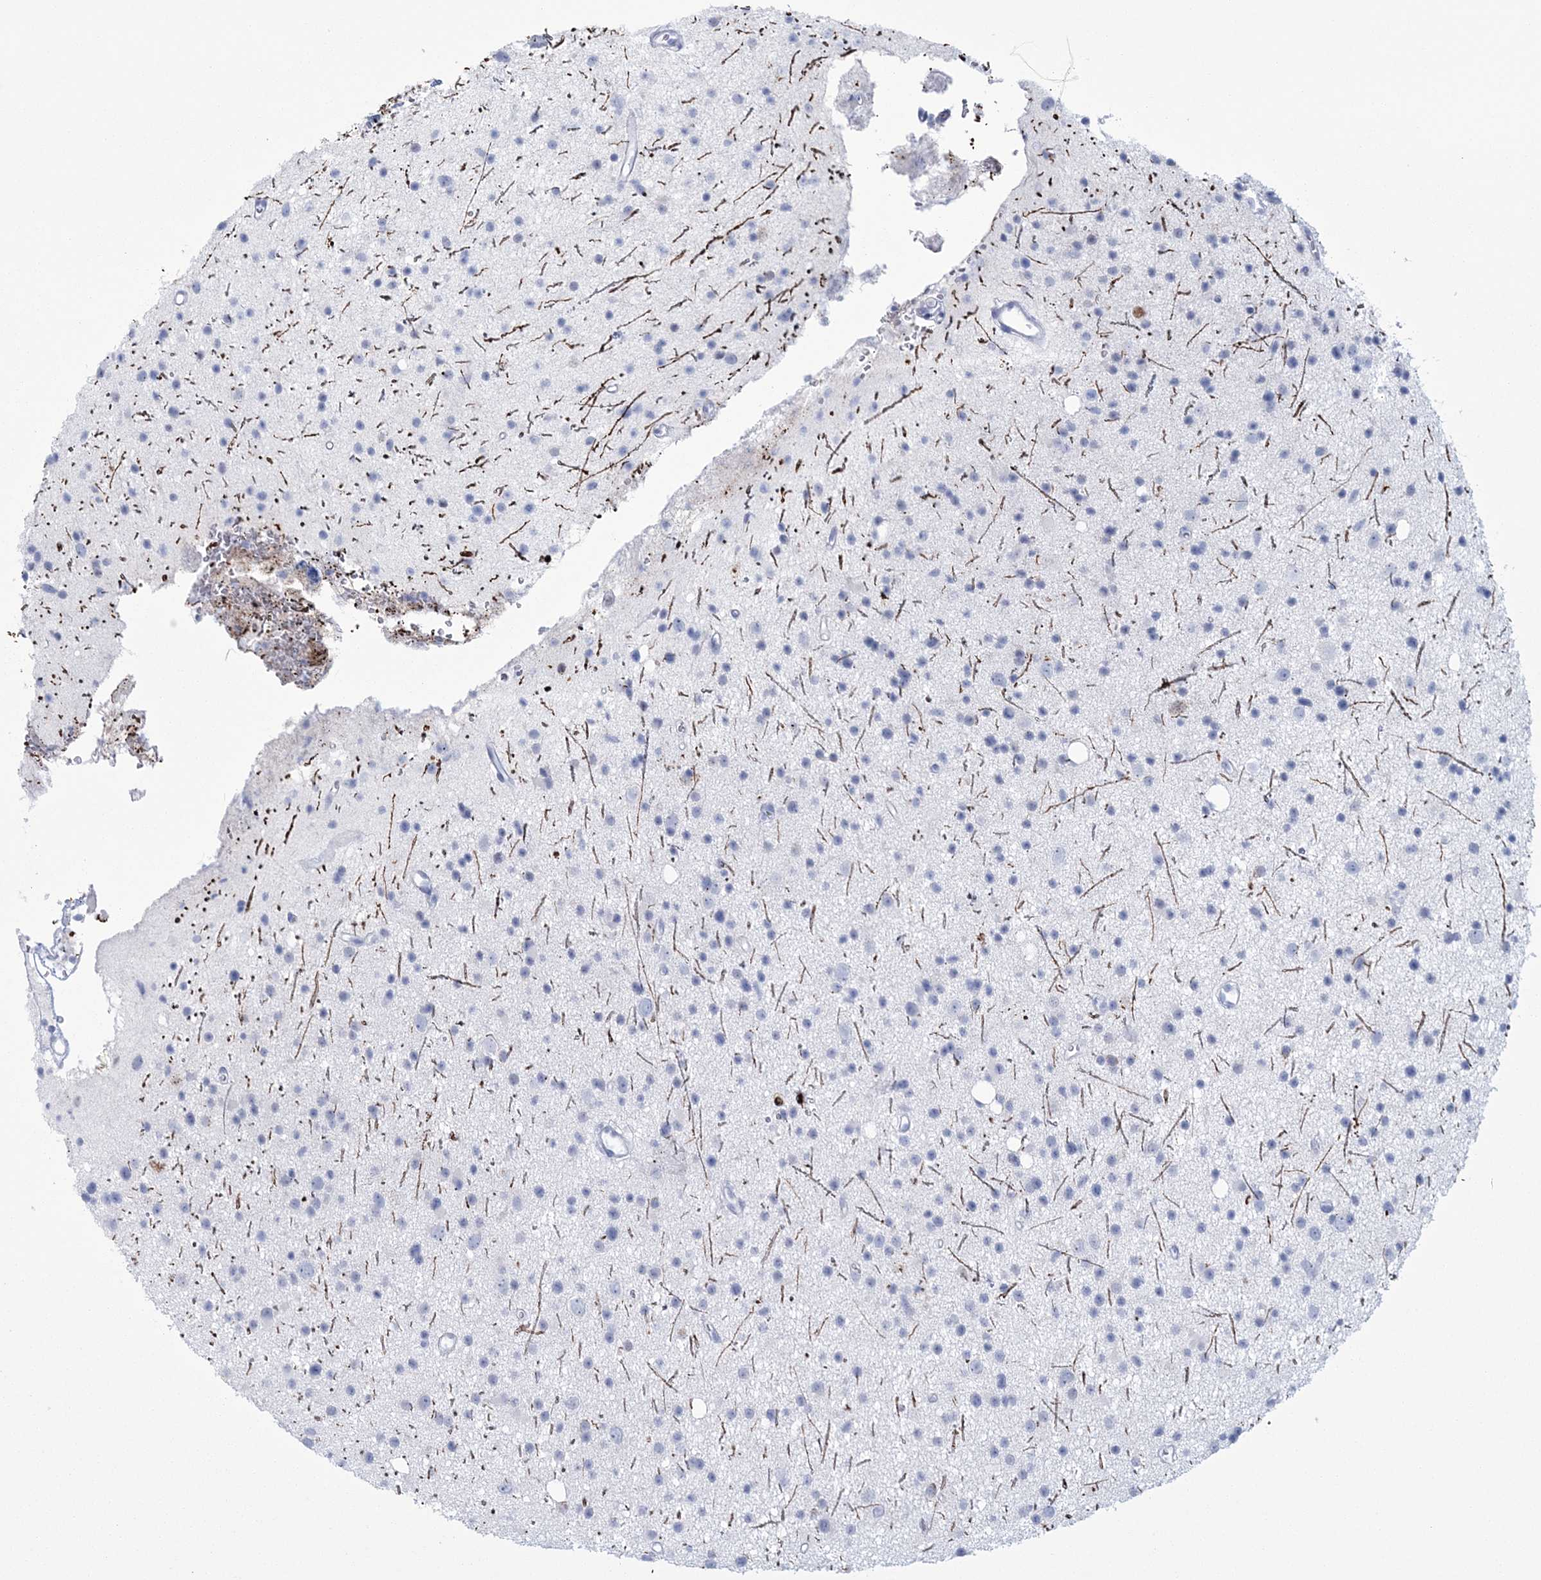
{"staining": {"intensity": "negative", "quantity": "none", "location": "none"}, "tissue": "glioma", "cell_type": "Tumor cells", "image_type": "cancer", "snomed": [{"axis": "morphology", "description": "Glioma, malignant, Low grade"}, {"axis": "topography", "description": "Cerebral cortex"}], "caption": "This is an immunohistochemistry histopathology image of malignant glioma (low-grade). There is no expression in tumor cells.", "gene": "DPCD", "patient": {"sex": "female", "age": 39}}